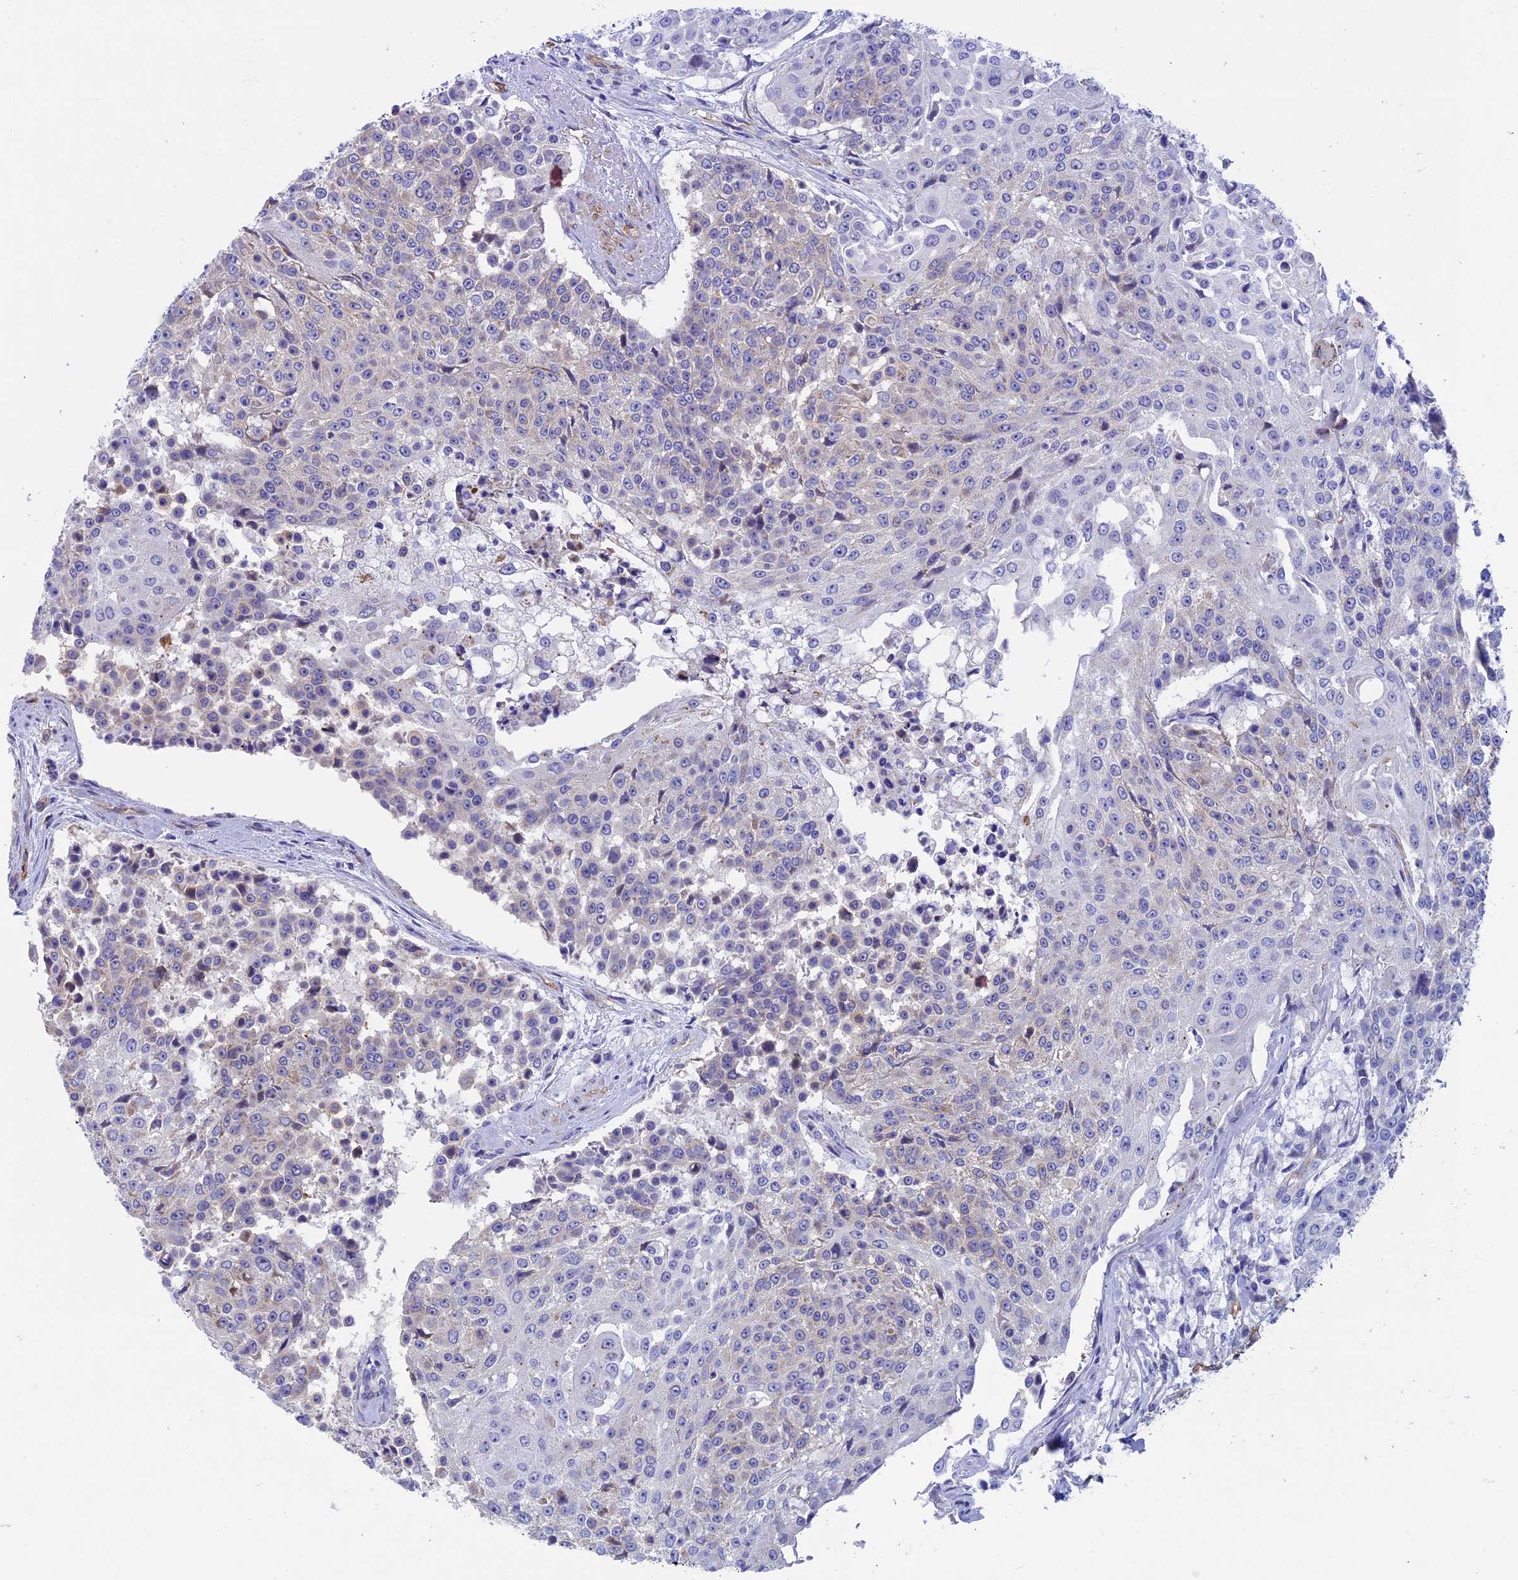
{"staining": {"intensity": "negative", "quantity": "none", "location": "none"}, "tissue": "urothelial cancer", "cell_type": "Tumor cells", "image_type": "cancer", "snomed": [{"axis": "morphology", "description": "Urothelial carcinoma, High grade"}, {"axis": "topography", "description": "Urinary bladder"}], "caption": "Protein analysis of urothelial cancer displays no significant positivity in tumor cells.", "gene": "INSYN1", "patient": {"sex": "female", "age": 63}}